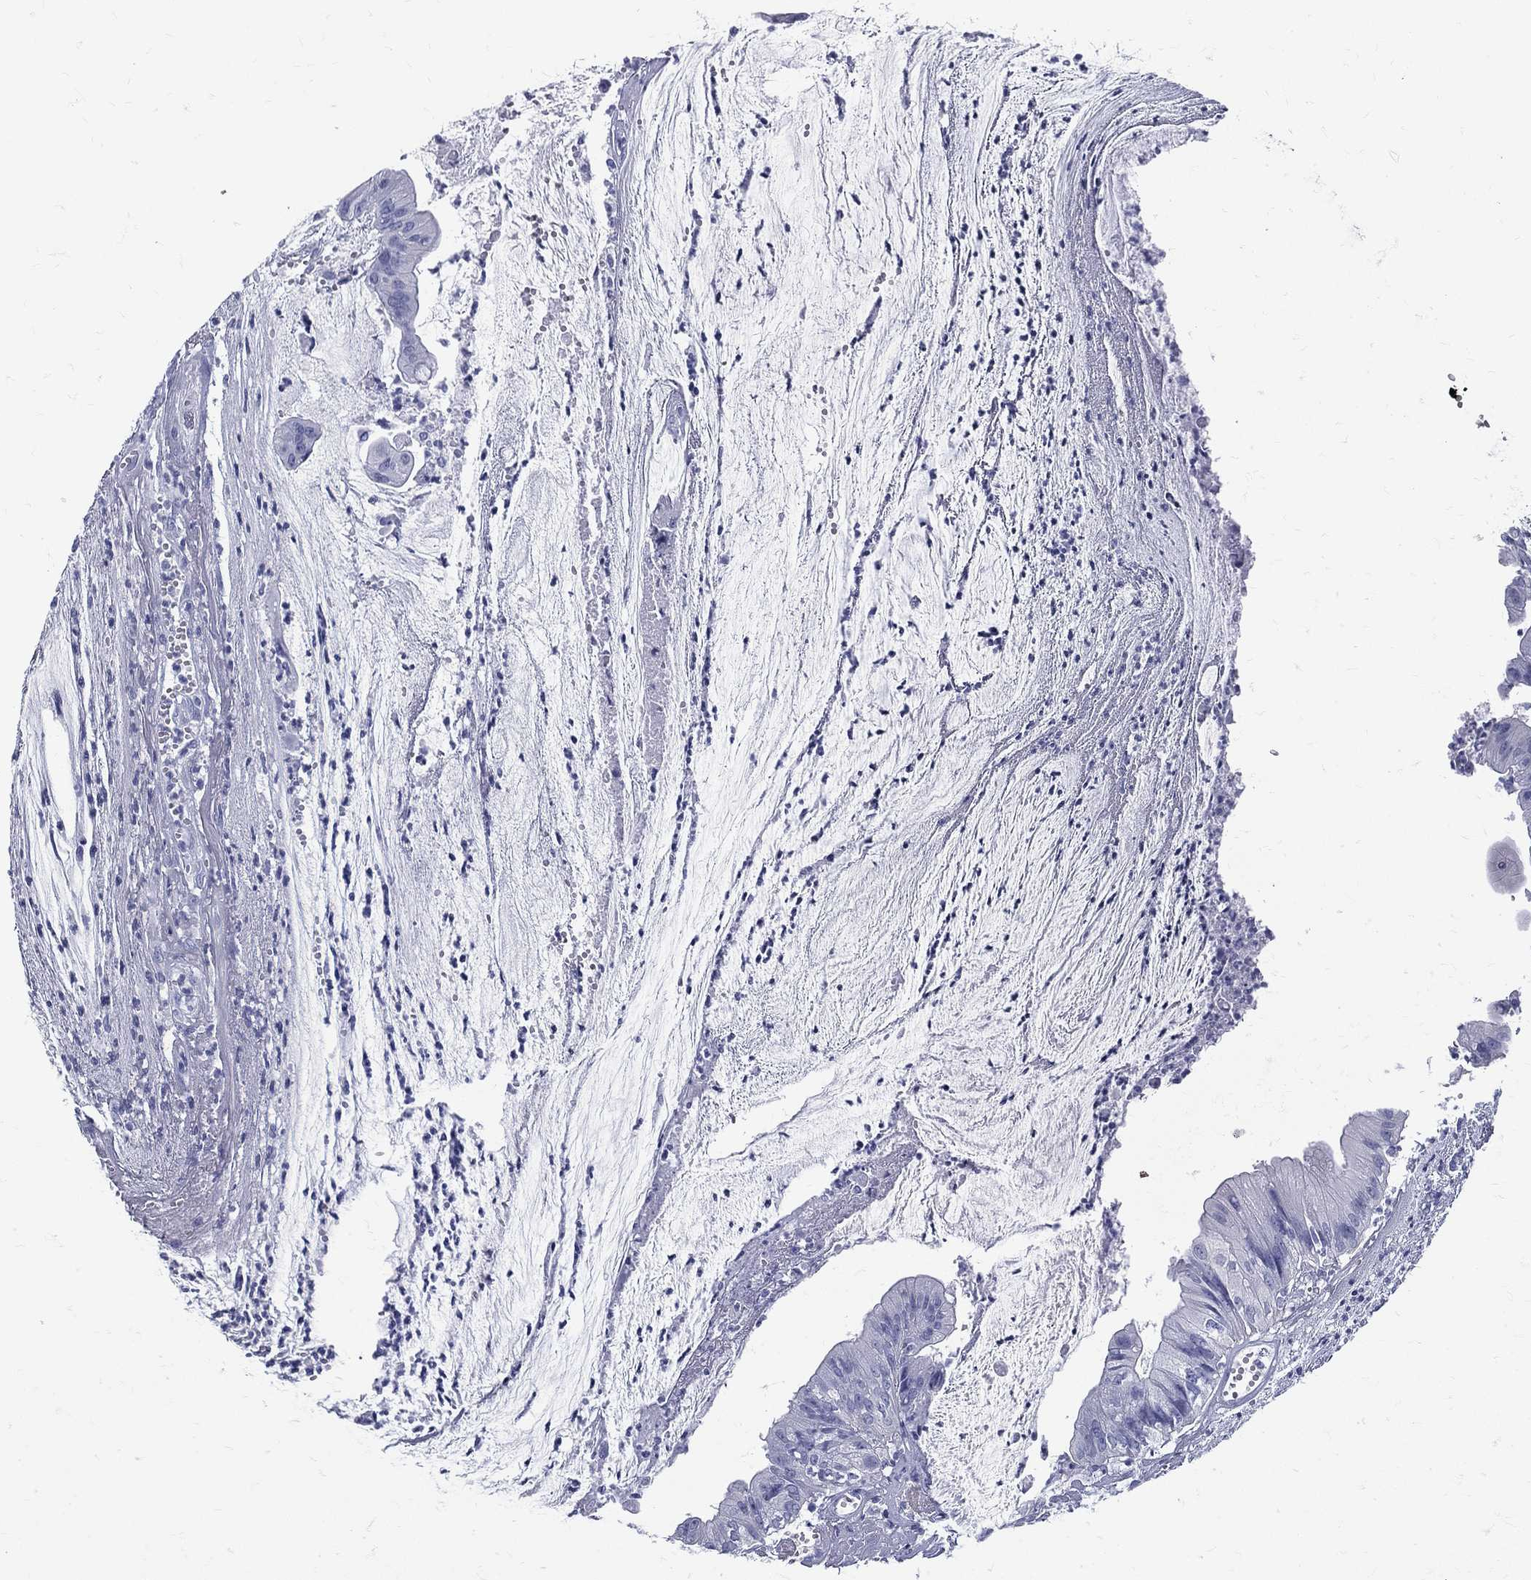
{"staining": {"intensity": "negative", "quantity": "none", "location": "none"}, "tissue": "colorectal cancer", "cell_type": "Tumor cells", "image_type": "cancer", "snomed": [{"axis": "morphology", "description": "Adenocarcinoma, NOS"}, {"axis": "topography", "description": "Colon"}], "caption": "The histopathology image shows no significant expression in tumor cells of colorectal cancer.", "gene": "ETNPPL", "patient": {"sex": "female", "age": 69}}